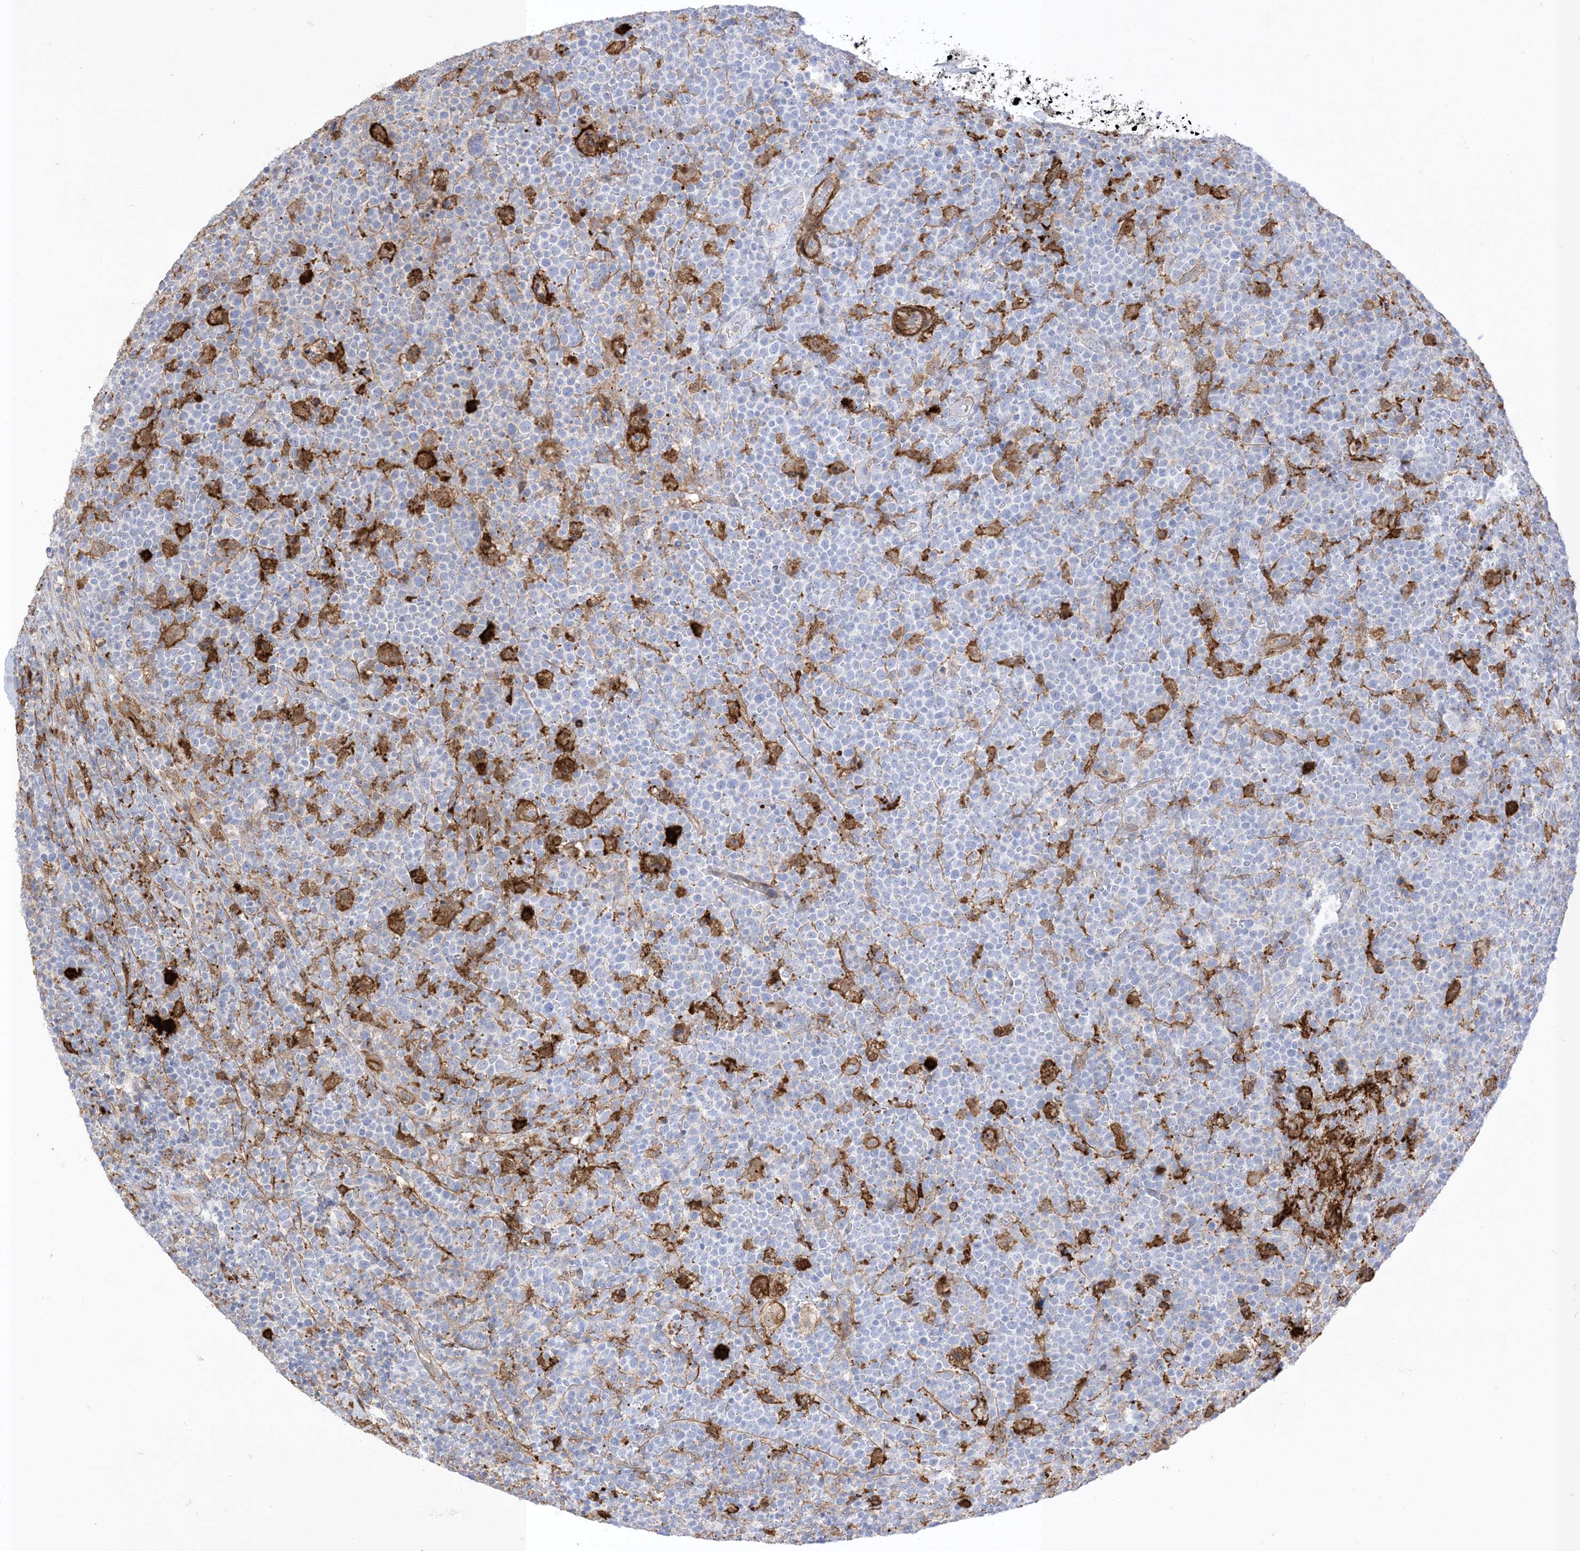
{"staining": {"intensity": "negative", "quantity": "none", "location": "none"}, "tissue": "lymphoma", "cell_type": "Tumor cells", "image_type": "cancer", "snomed": [{"axis": "morphology", "description": "Malignant lymphoma, non-Hodgkin's type, High grade"}, {"axis": "topography", "description": "Lymph node"}], "caption": "A photomicrograph of lymphoma stained for a protein demonstrates no brown staining in tumor cells.", "gene": "GSN", "patient": {"sex": "male", "age": 61}}